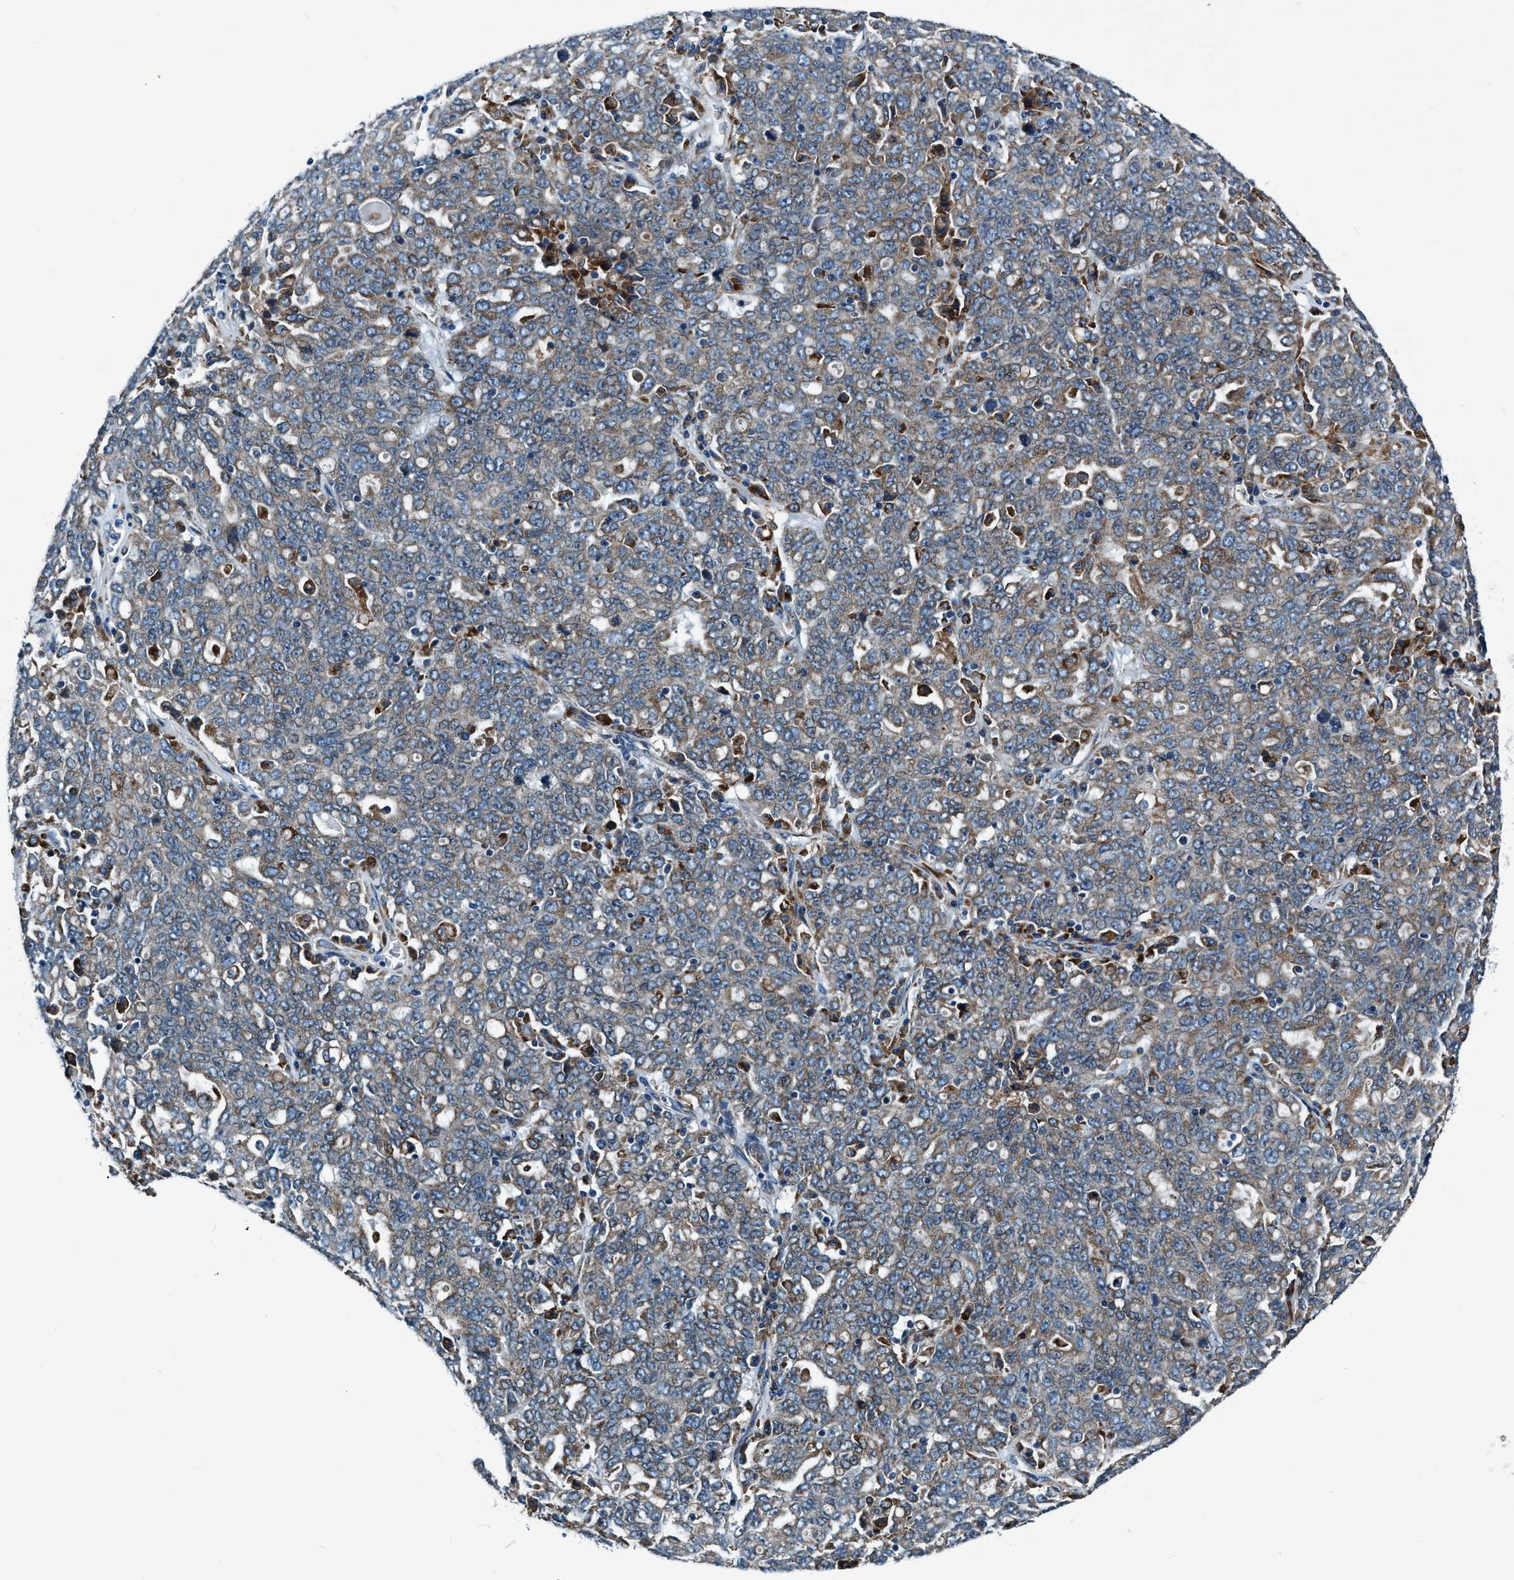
{"staining": {"intensity": "weak", "quantity": "25%-75%", "location": "cytoplasmic/membranous"}, "tissue": "ovarian cancer", "cell_type": "Tumor cells", "image_type": "cancer", "snomed": [{"axis": "morphology", "description": "Carcinoma, endometroid"}, {"axis": "topography", "description": "Ovary"}], "caption": "Human ovarian endometroid carcinoma stained for a protein (brown) demonstrates weak cytoplasmic/membranous positive expression in approximately 25%-75% of tumor cells.", "gene": "ARMC9", "patient": {"sex": "female", "age": 62}}